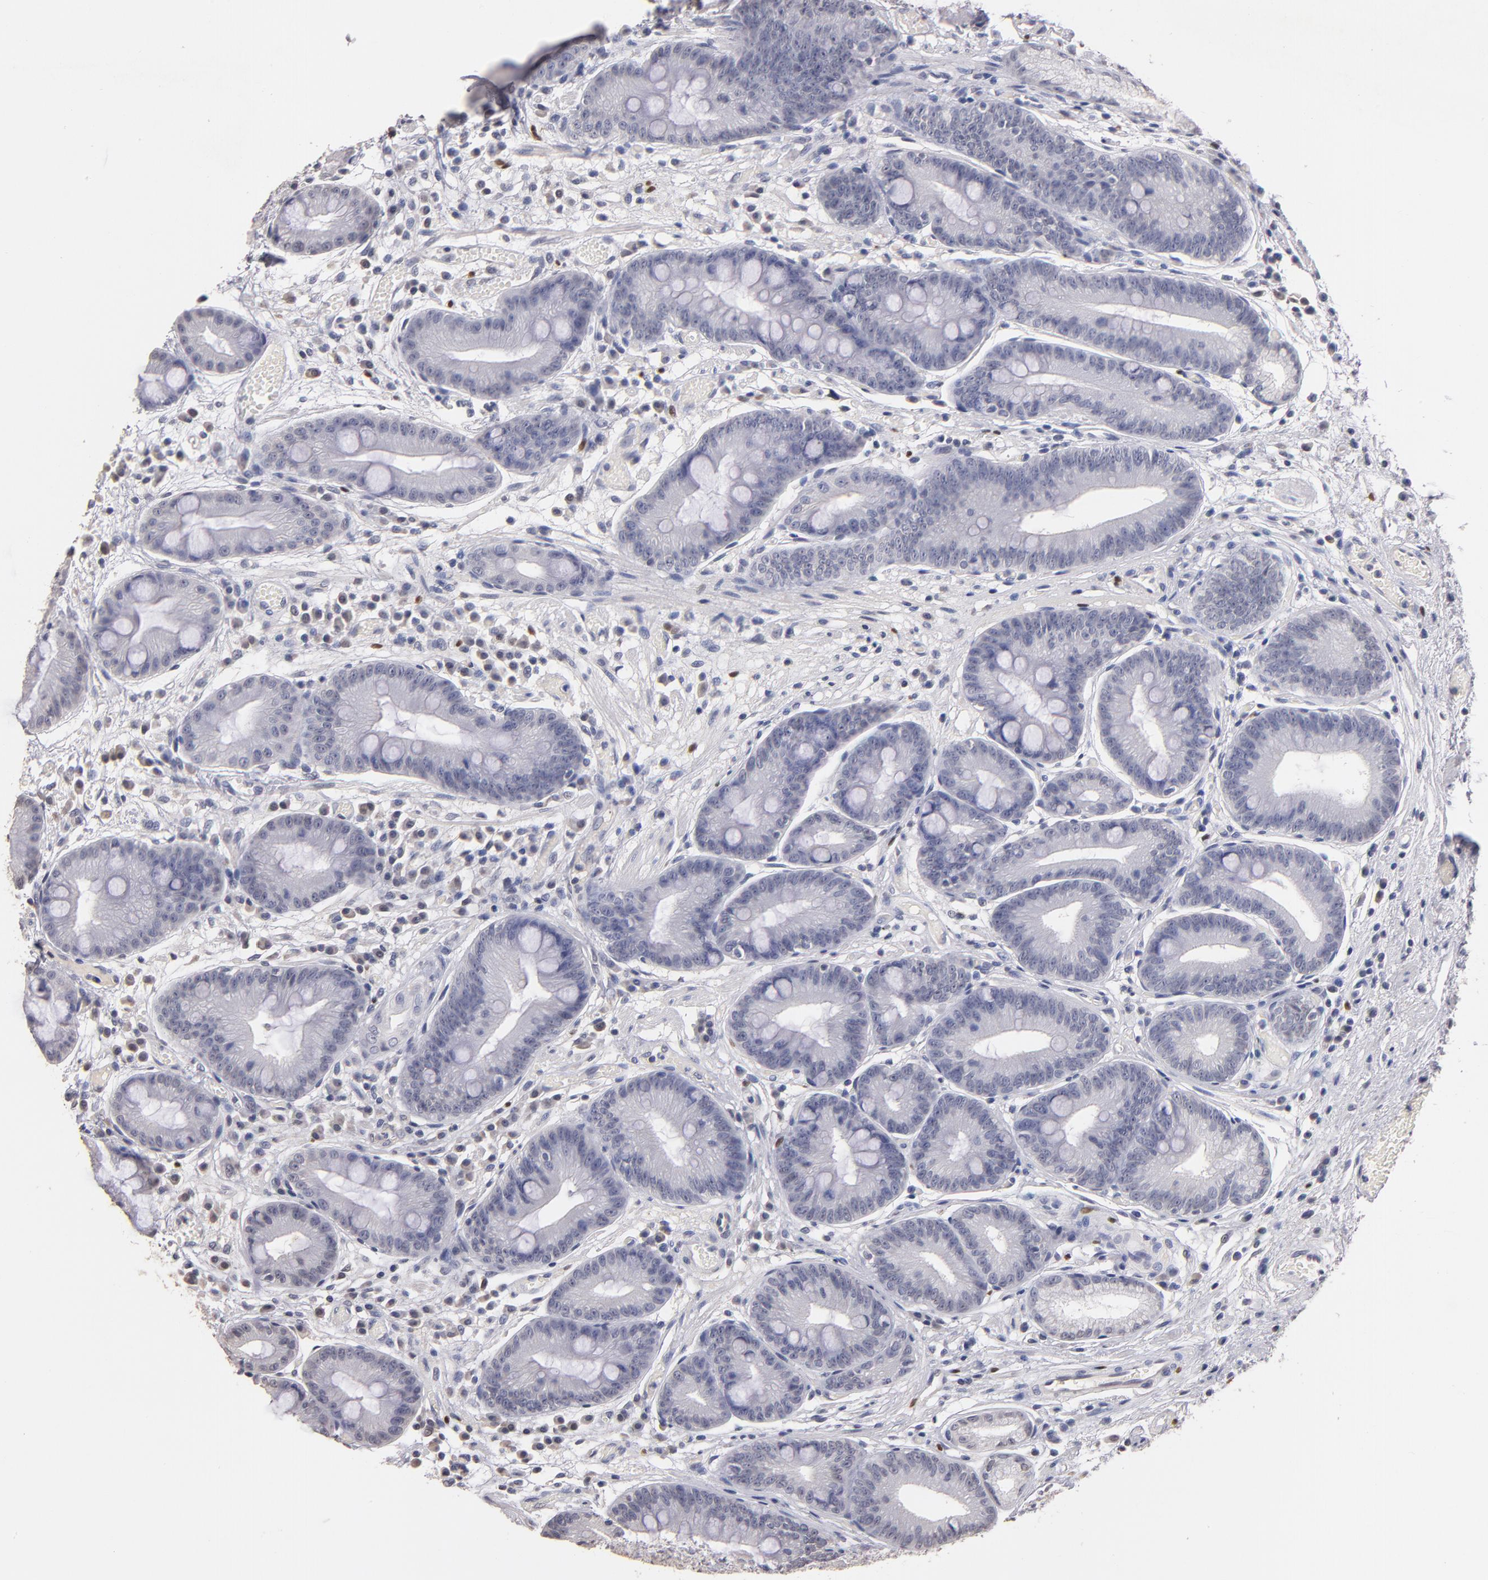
{"staining": {"intensity": "weak", "quantity": "<25%", "location": "nuclear"}, "tissue": "stomach", "cell_type": "Glandular cells", "image_type": "normal", "snomed": [{"axis": "morphology", "description": "Normal tissue, NOS"}, {"axis": "morphology", "description": "Inflammation, NOS"}, {"axis": "topography", "description": "Stomach, lower"}], "caption": "Protein analysis of benign stomach reveals no significant positivity in glandular cells. (Immunohistochemistry, brightfield microscopy, high magnification).", "gene": "SOX10", "patient": {"sex": "male", "age": 59}}